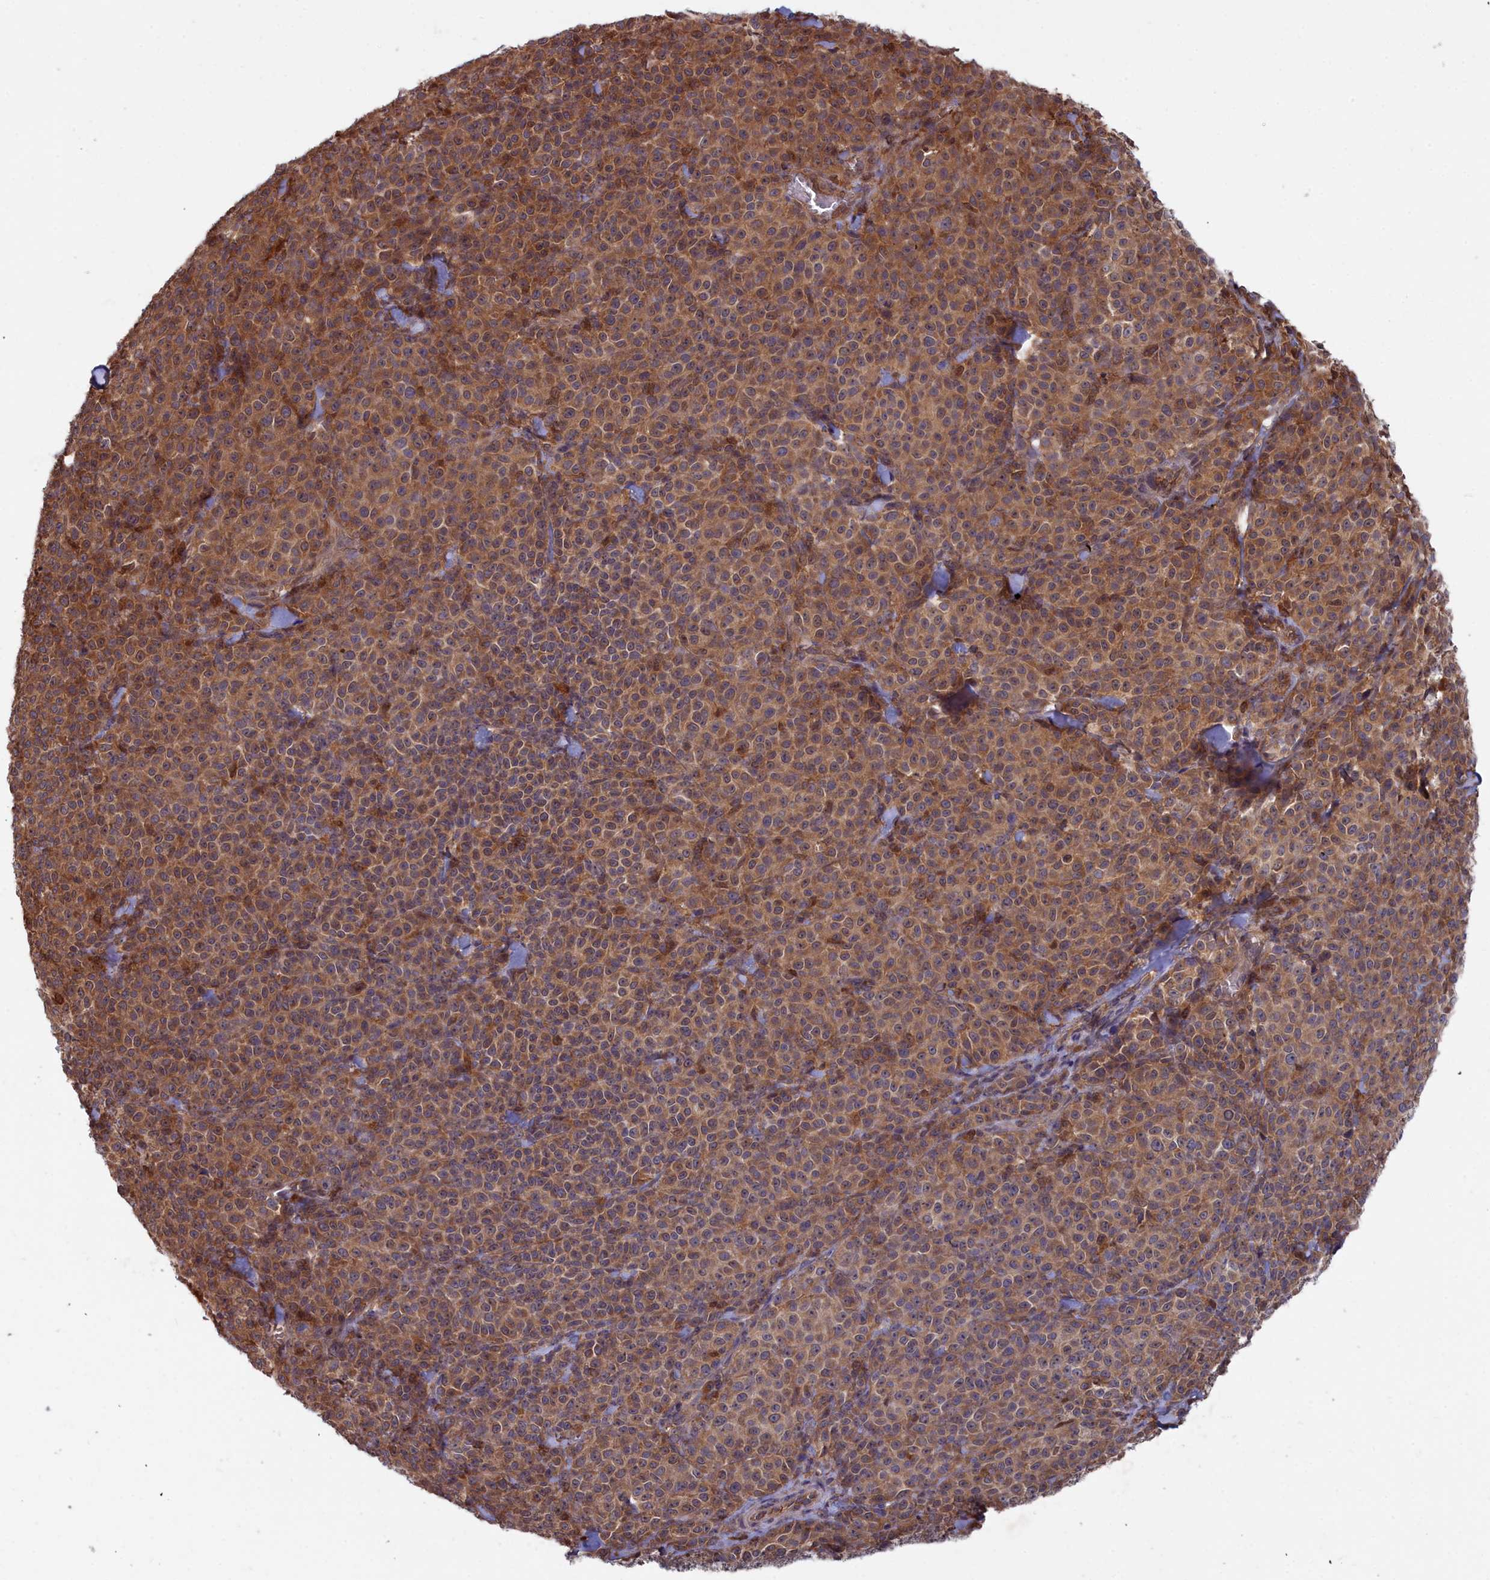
{"staining": {"intensity": "moderate", "quantity": ">75%", "location": "cytoplasmic/membranous"}, "tissue": "melanoma", "cell_type": "Tumor cells", "image_type": "cancer", "snomed": [{"axis": "morphology", "description": "Normal tissue, NOS"}, {"axis": "morphology", "description": "Malignant melanoma, NOS"}, {"axis": "topography", "description": "Skin"}], "caption": "Malignant melanoma stained with immunohistochemistry displays moderate cytoplasmic/membranous positivity in approximately >75% of tumor cells. (Stains: DAB in brown, nuclei in blue, Microscopy: brightfield microscopy at high magnification).", "gene": "GFRA2", "patient": {"sex": "female", "age": 34}}